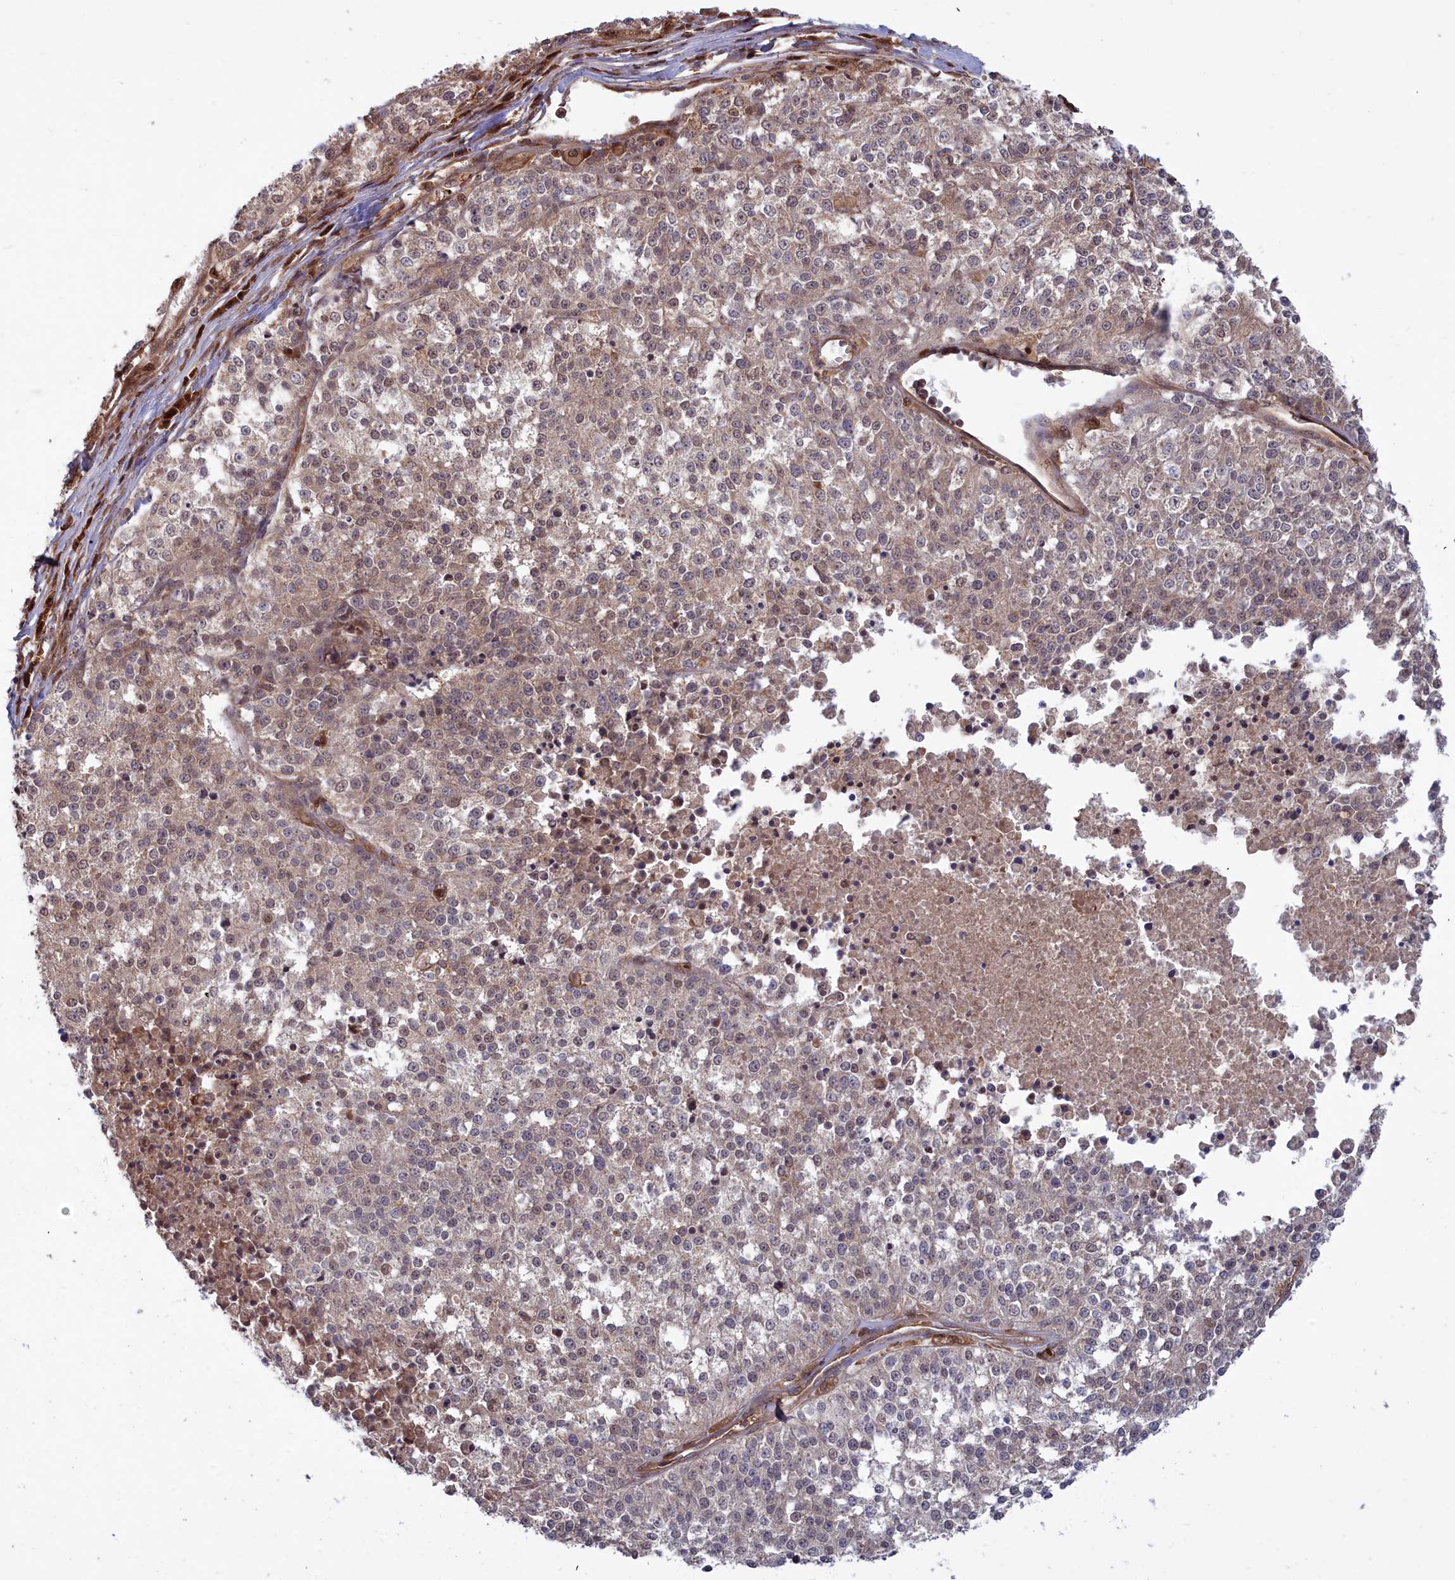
{"staining": {"intensity": "weak", "quantity": "25%-75%", "location": "cytoplasmic/membranous,nuclear"}, "tissue": "melanoma", "cell_type": "Tumor cells", "image_type": "cancer", "snomed": [{"axis": "morphology", "description": "Malignant melanoma, NOS"}, {"axis": "topography", "description": "Skin"}], "caption": "Protein staining of malignant melanoma tissue shows weak cytoplasmic/membranous and nuclear positivity in approximately 25%-75% of tumor cells.", "gene": "GFRA2", "patient": {"sex": "female", "age": 64}}